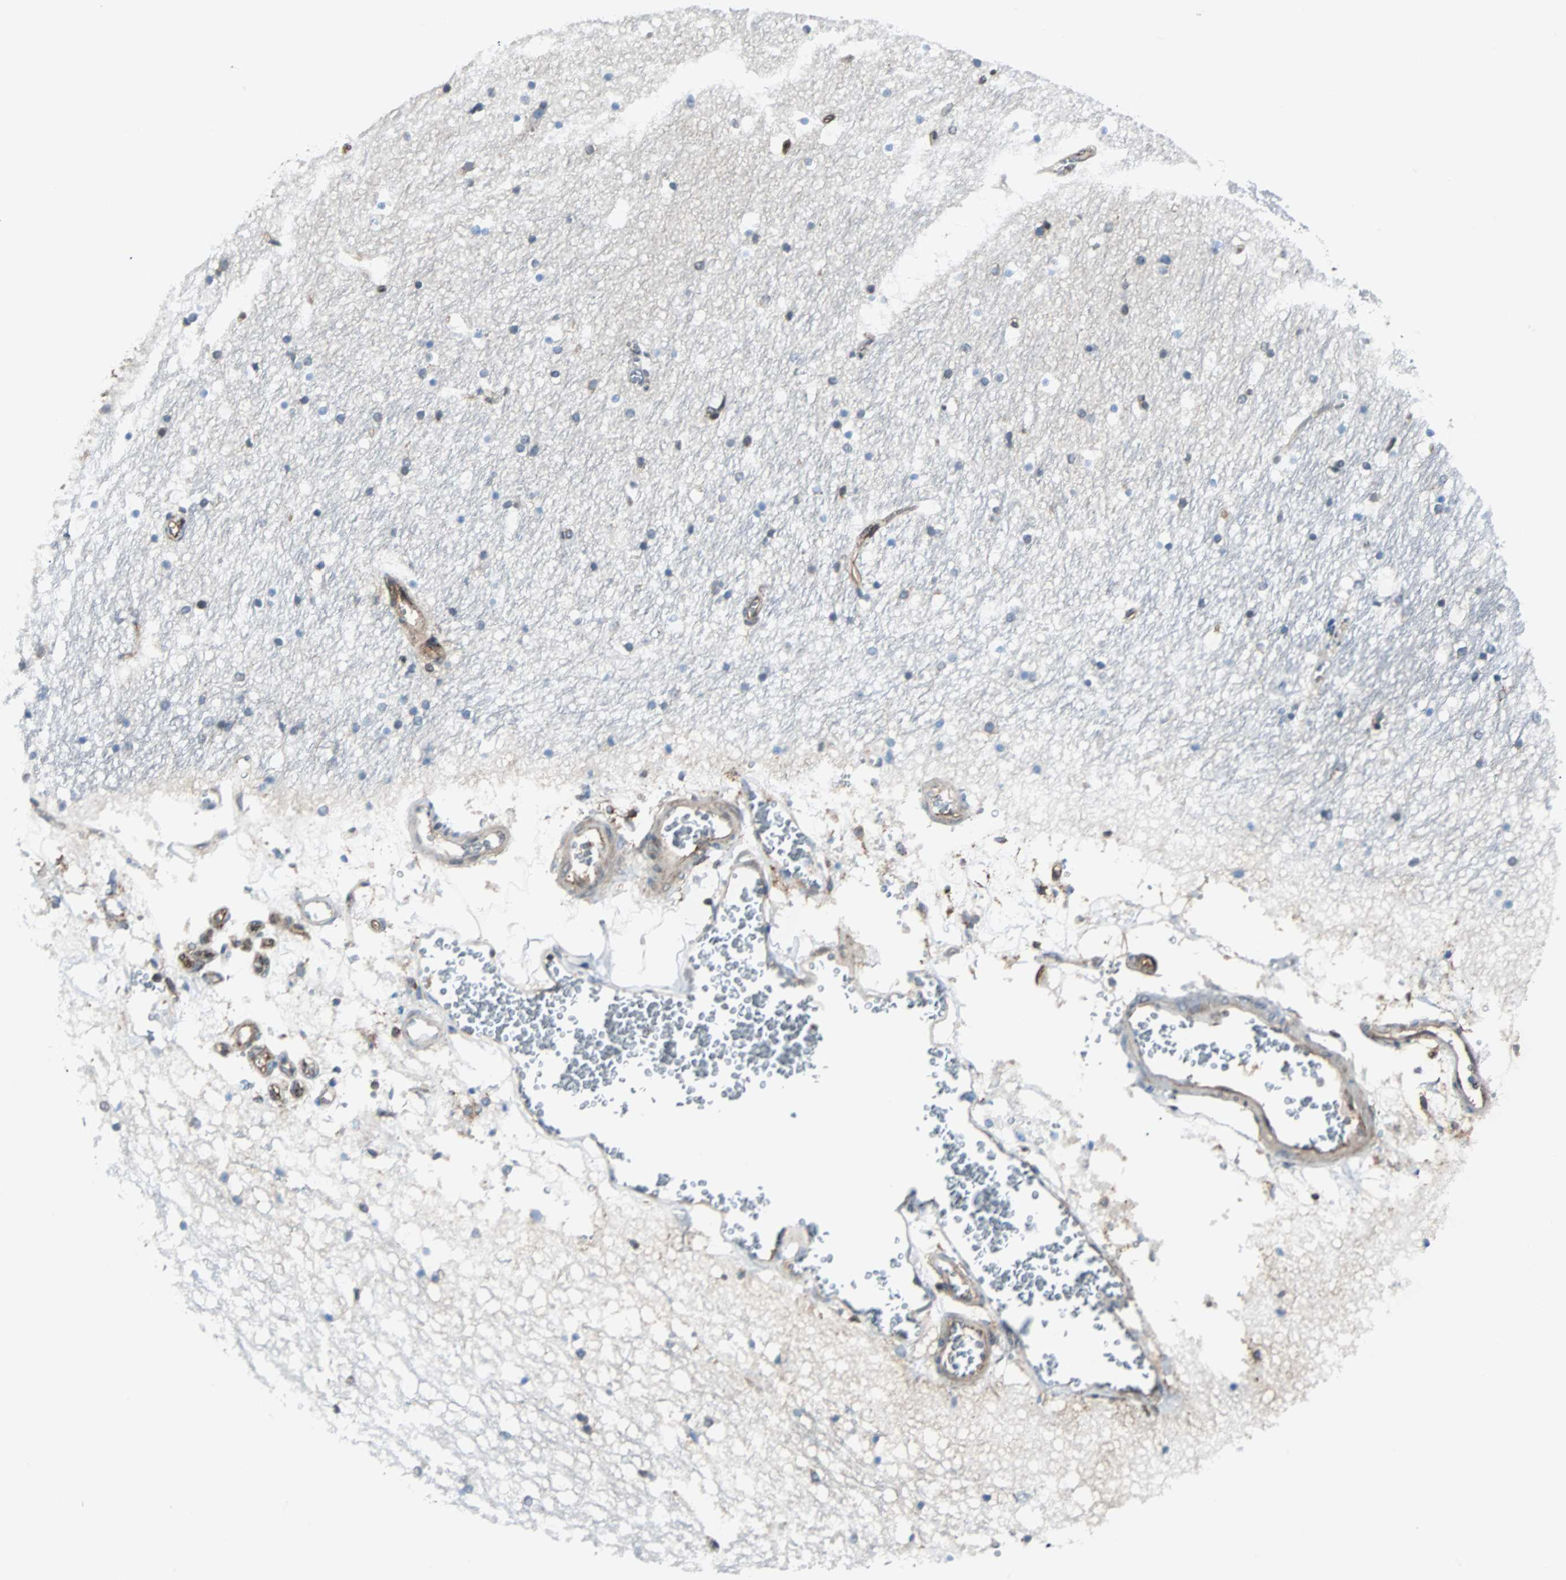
{"staining": {"intensity": "moderate", "quantity": "<25%", "location": "cytoplasmic/membranous"}, "tissue": "hippocampus", "cell_type": "Glial cells", "image_type": "normal", "snomed": [{"axis": "morphology", "description": "Normal tissue, NOS"}, {"axis": "topography", "description": "Hippocampus"}], "caption": "Approximately <25% of glial cells in benign hippocampus exhibit moderate cytoplasmic/membranous protein staining as visualized by brown immunohistochemical staining.", "gene": "RELA", "patient": {"sex": "male", "age": 45}}